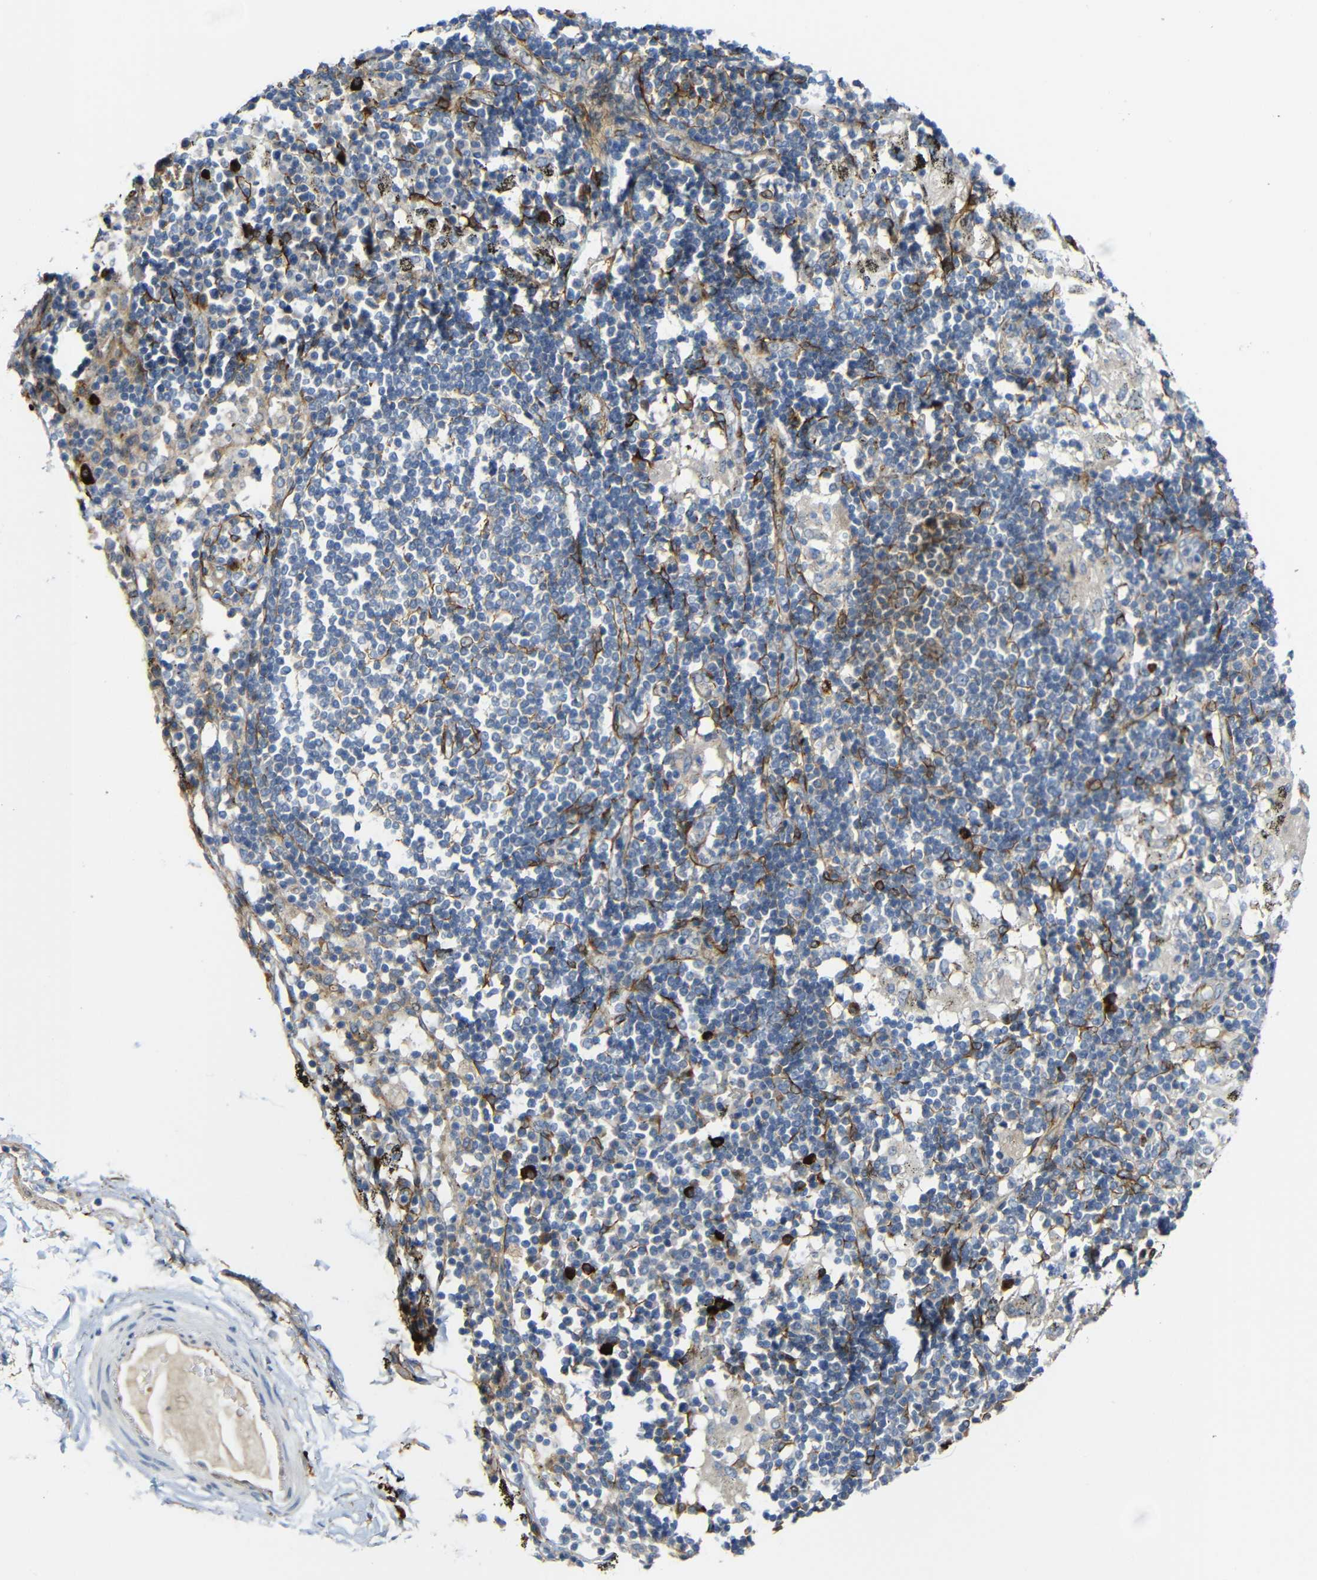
{"staining": {"intensity": "negative", "quantity": "none", "location": "none"}, "tissue": "adipose tissue", "cell_type": "Adipocytes", "image_type": "normal", "snomed": [{"axis": "morphology", "description": "Normal tissue, NOS"}, {"axis": "topography", "description": "Cartilage tissue"}, {"axis": "topography", "description": "Bronchus"}], "caption": "The micrograph demonstrates no staining of adipocytes in benign adipose tissue. (Stains: DAB (3,3'-diaminobenzidine) immunohistochemistry with hematoxylin counter stain, Microscopy: brightfield microscopy at high magnification).", "gene": "DCLK1", "patient": {"sex": "female", "age": 73}}